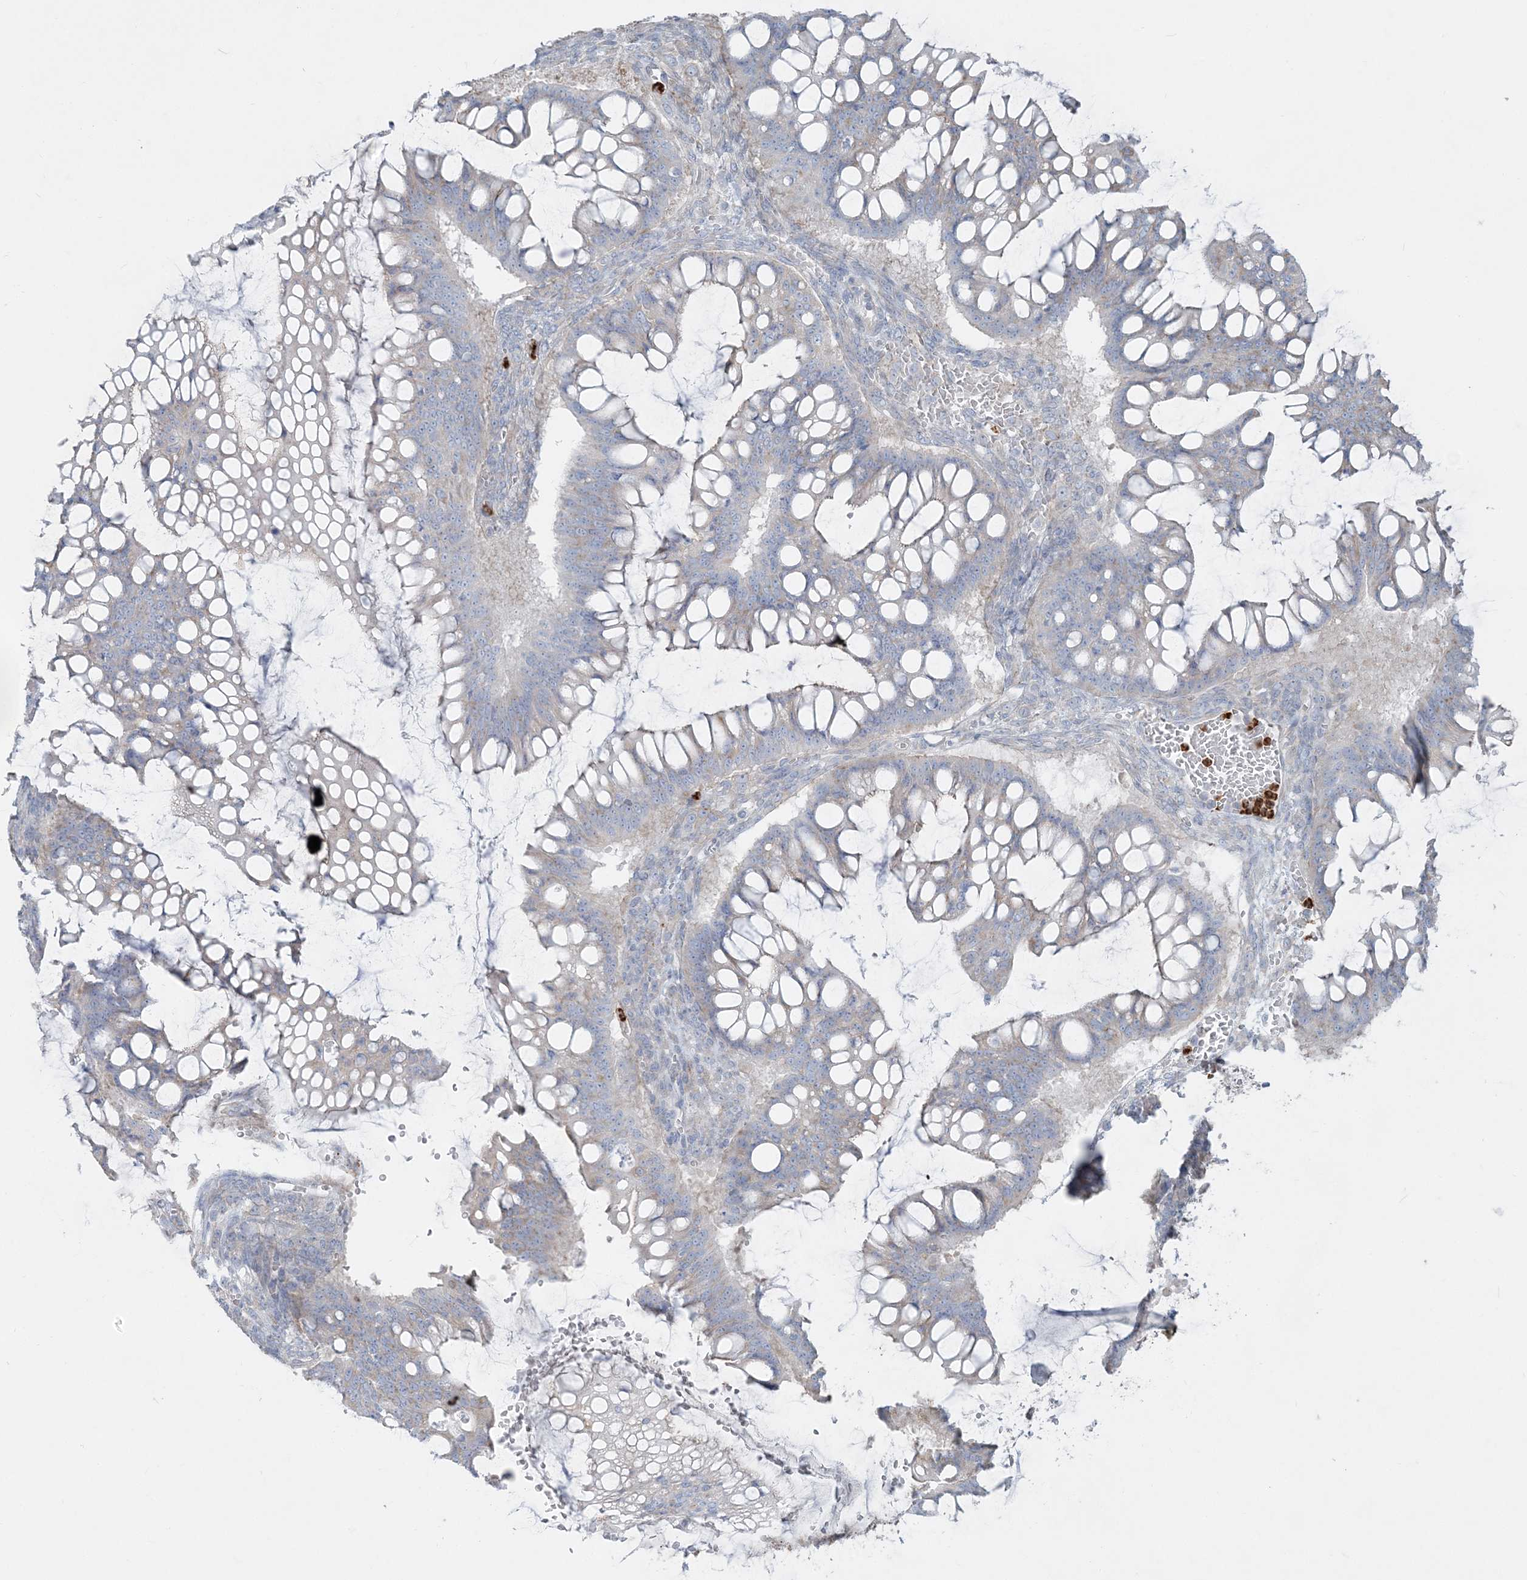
{"staining": {"intensity": "negative", "quantity": "none", "location": "none"}, "tissue": "ovarian cancer", "cell_type": "Tumor cells", "image_type": "cancer", "snomed": [{"axis": "morphology", "description": "Cystadenocarcinoma, mucinous, NOS"}, {"axis": "topography", "description": "Ovary"}], "caption": "Tumor cells show no significant positivity in ovarian cancer (mucinous cystadenocarcinoma).", "gene": "CCNJ", "patient": {"sex": "female", "age": 73}}